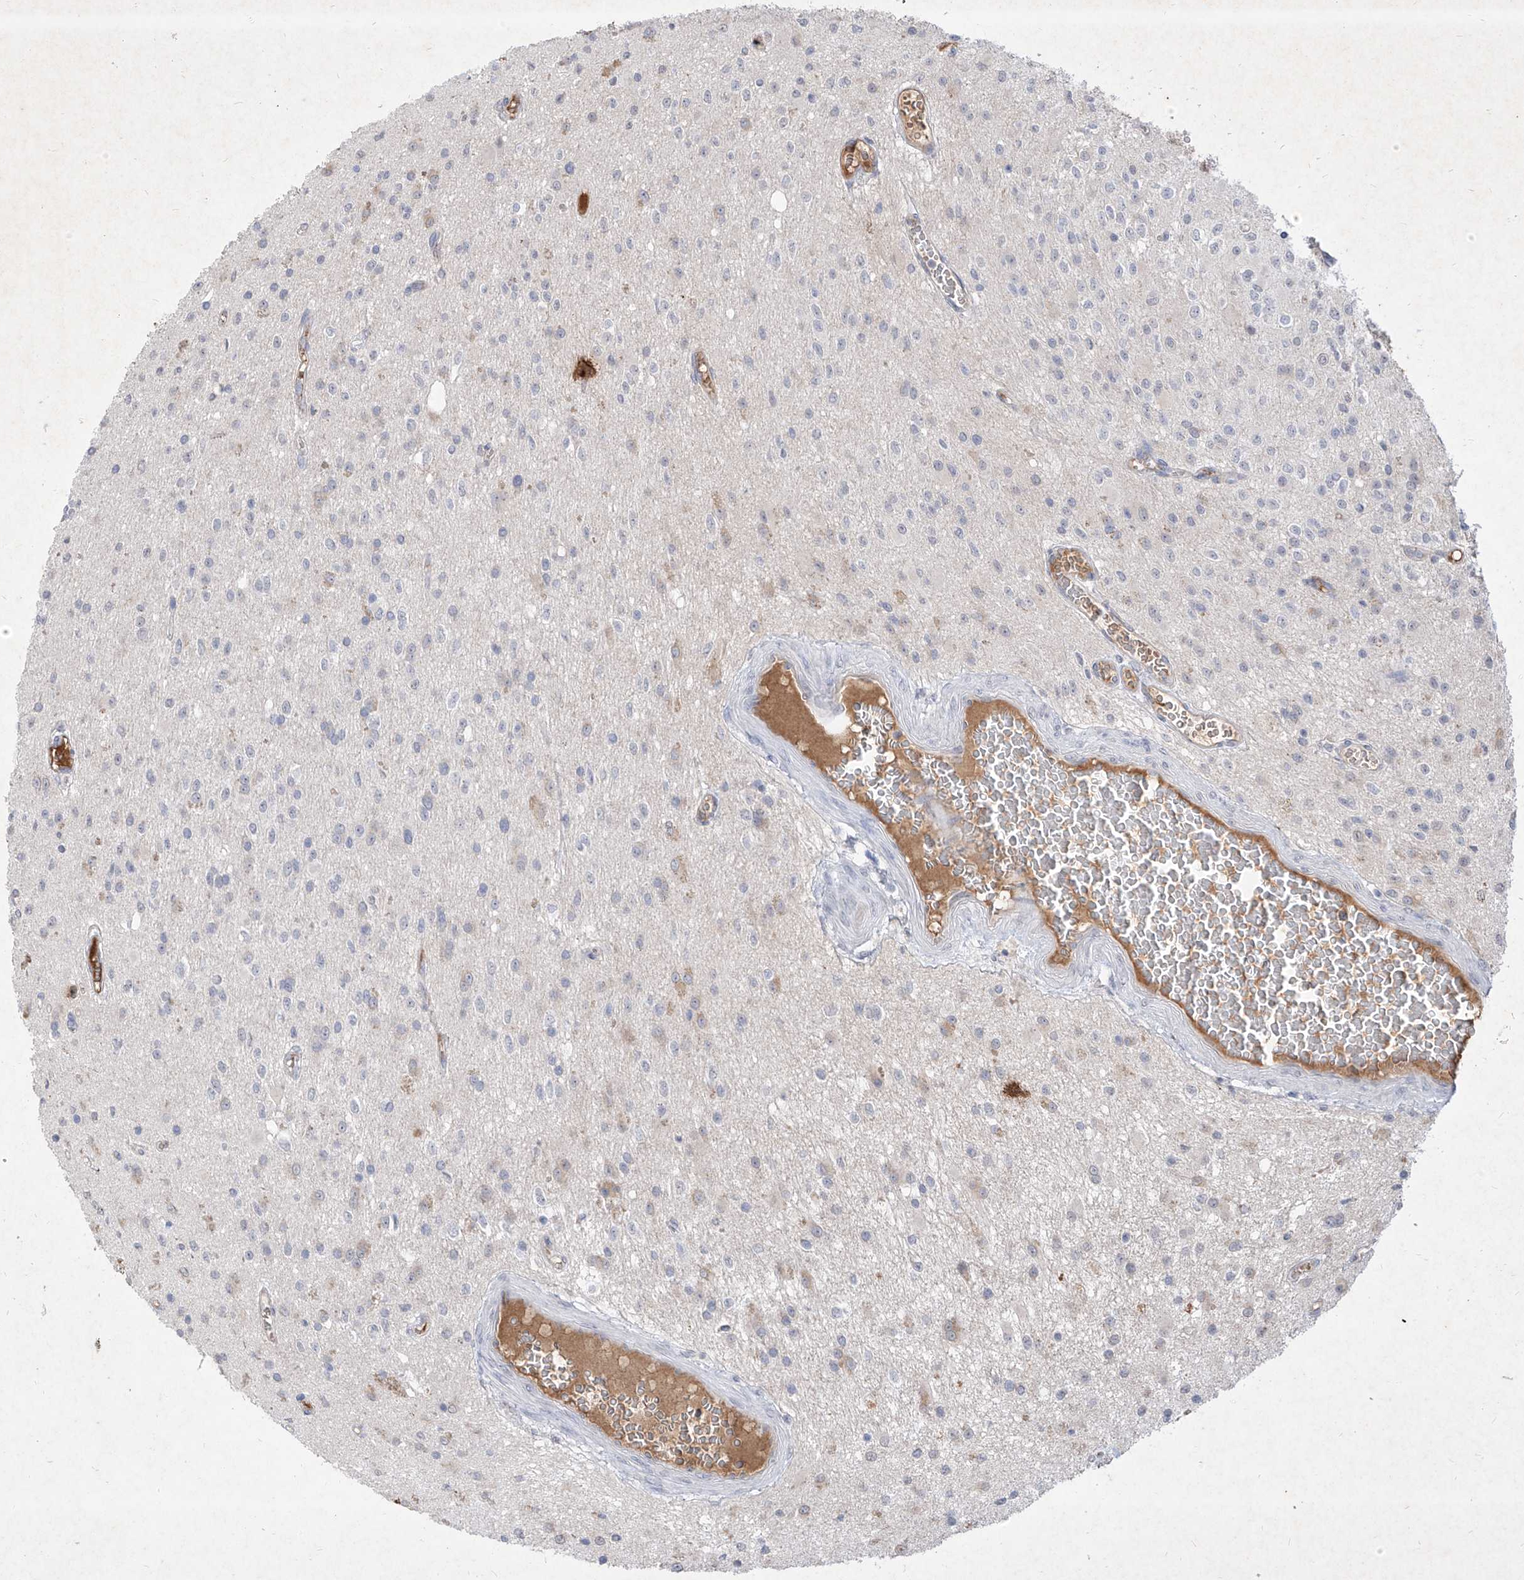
{"staining": {"intensity": "negative", "quantity": "none", "location": "none"}, "tissue": "glioma", "cell_type": "Tumor cells", "image_type": "cancer", "snomed": [{"axis": "morphology", "description": "Glioma, malignant, High grade"}, {"axis": "topography", "description": "Brain"}], "caption": "Image shows no significant protein positivity in tumor cells of glioma.", "gene": "C4A", "patient": {"sex": "male", "age": 34}}